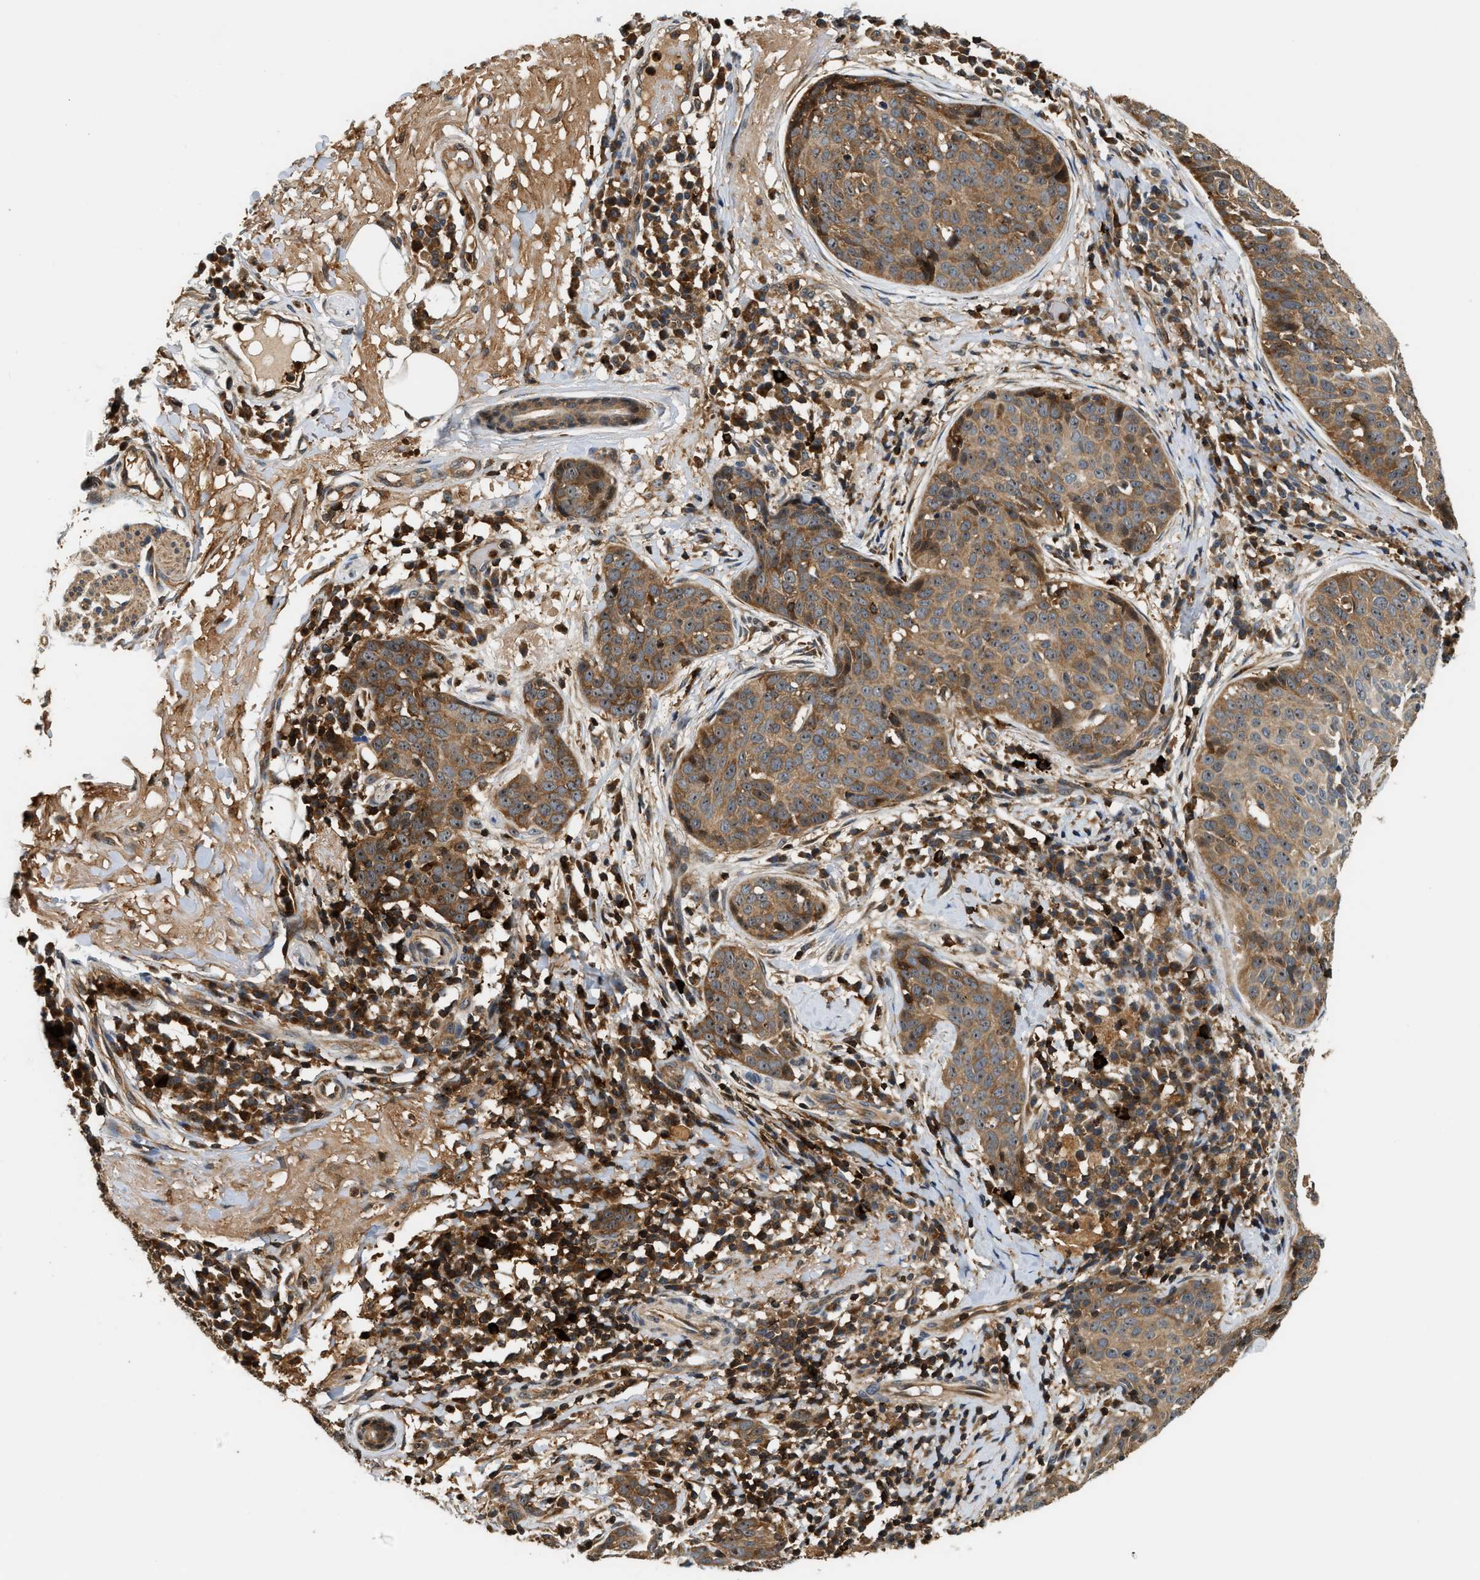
{"staining": {"intensity": "moderate", "quantity": ">75%", "location": "cytoplasmic/membranous"}, "tissue": "skin cancer", "cell_type": "Tumor cells", "image_type": "cancer", "snomed": [{"axis": "morphology", "description": "Squamous cell carcinoma in situ, NOS"}, {"axis": "morphology", "description": "Squamous cell carcinoma, NOS"}, {"axis": "topography", "description": "Skin"}], "caption": "An image of human skin cancer stained for a protein reveals moderate cytoplasmic/membranous brown staining in tumor cells.", "gene": "SNX5", "patient": {"sex": "male", "age": 93}}